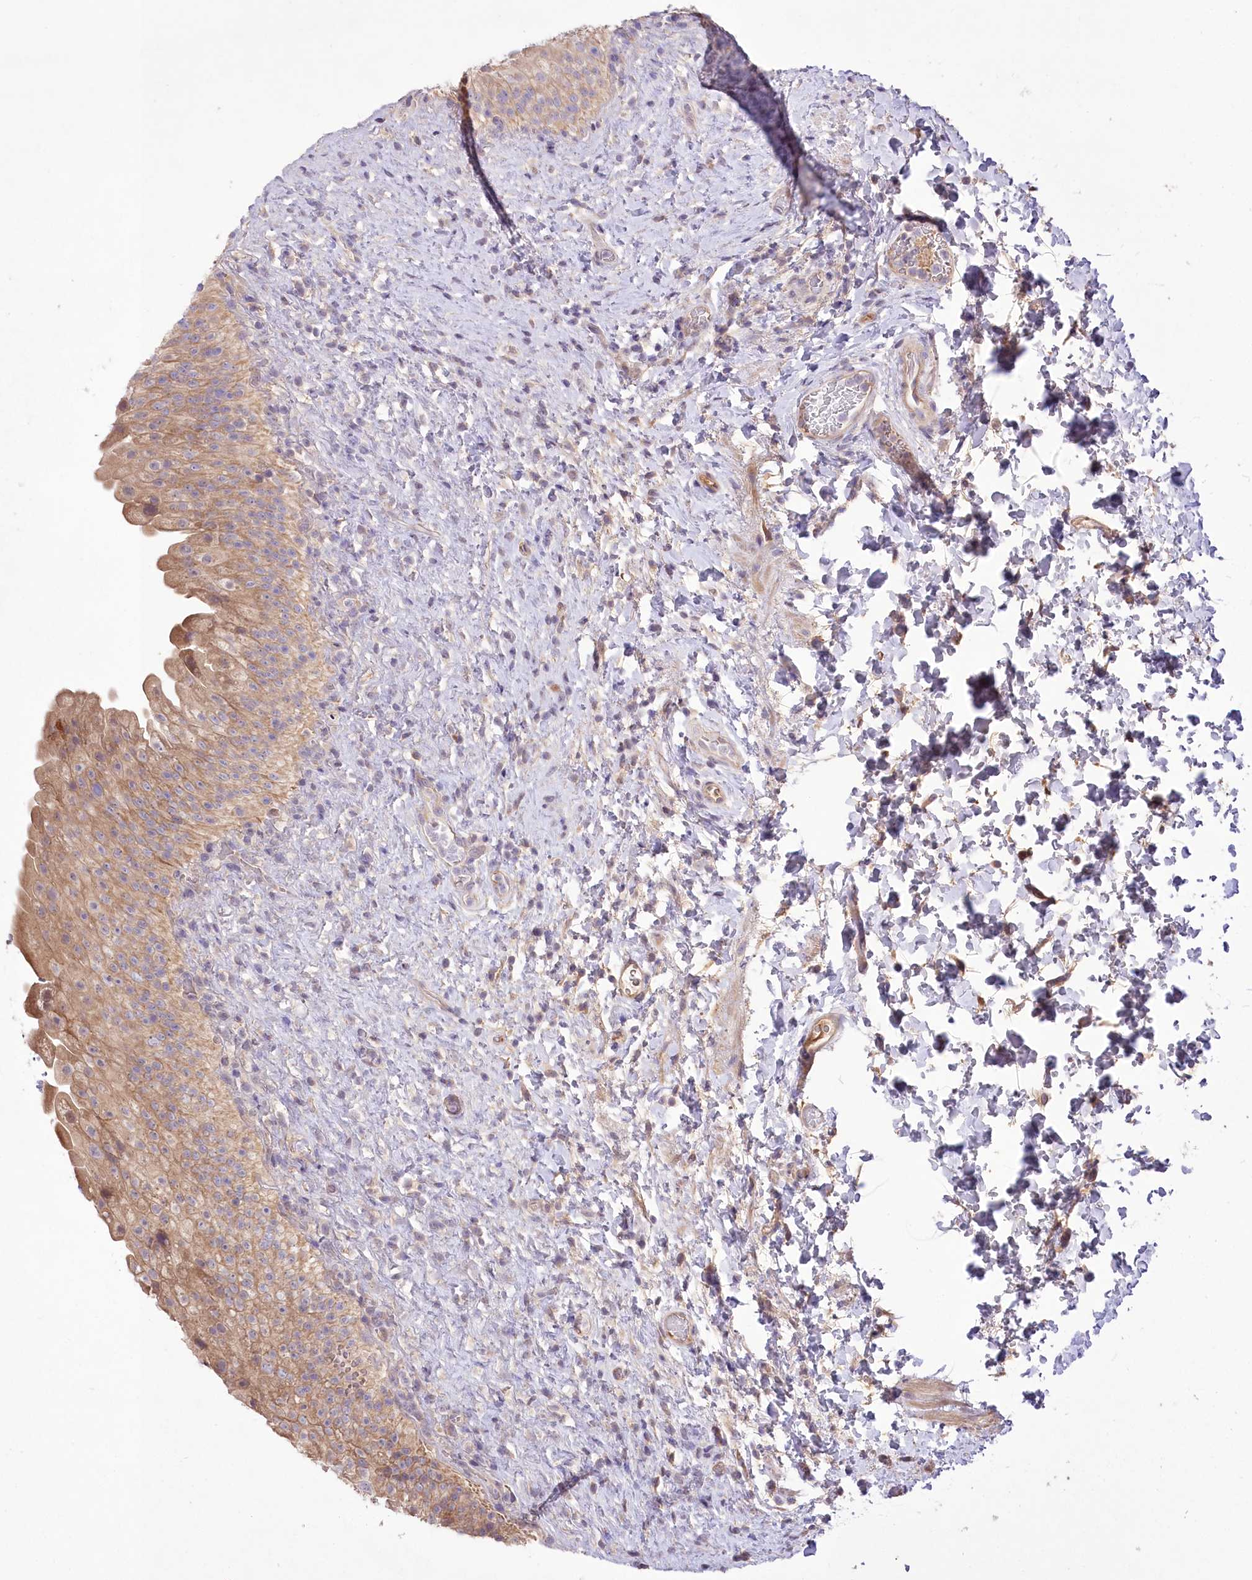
{"staining": {"intensity": "moderate", "quantity": "25%-75%", "location": "cytoplasmic/membranous"}, "tissue": "urinary bladder", "cell_type": "Urothelial cells", "image_type": "normal", "snomed": [{"axis": "morphology", "description": "Normal tissue, NOS"}, {"axis": "topography", "description": "Urinary bladder"}], "caption": "Protein staining of unremarkable urinary bladder reveals moderate cytoplasmic/membranous expression in approximately 25%-75% of urothelial cells.", "gene": "PBLD", "patient": {"sex": "female", "age": 27}}